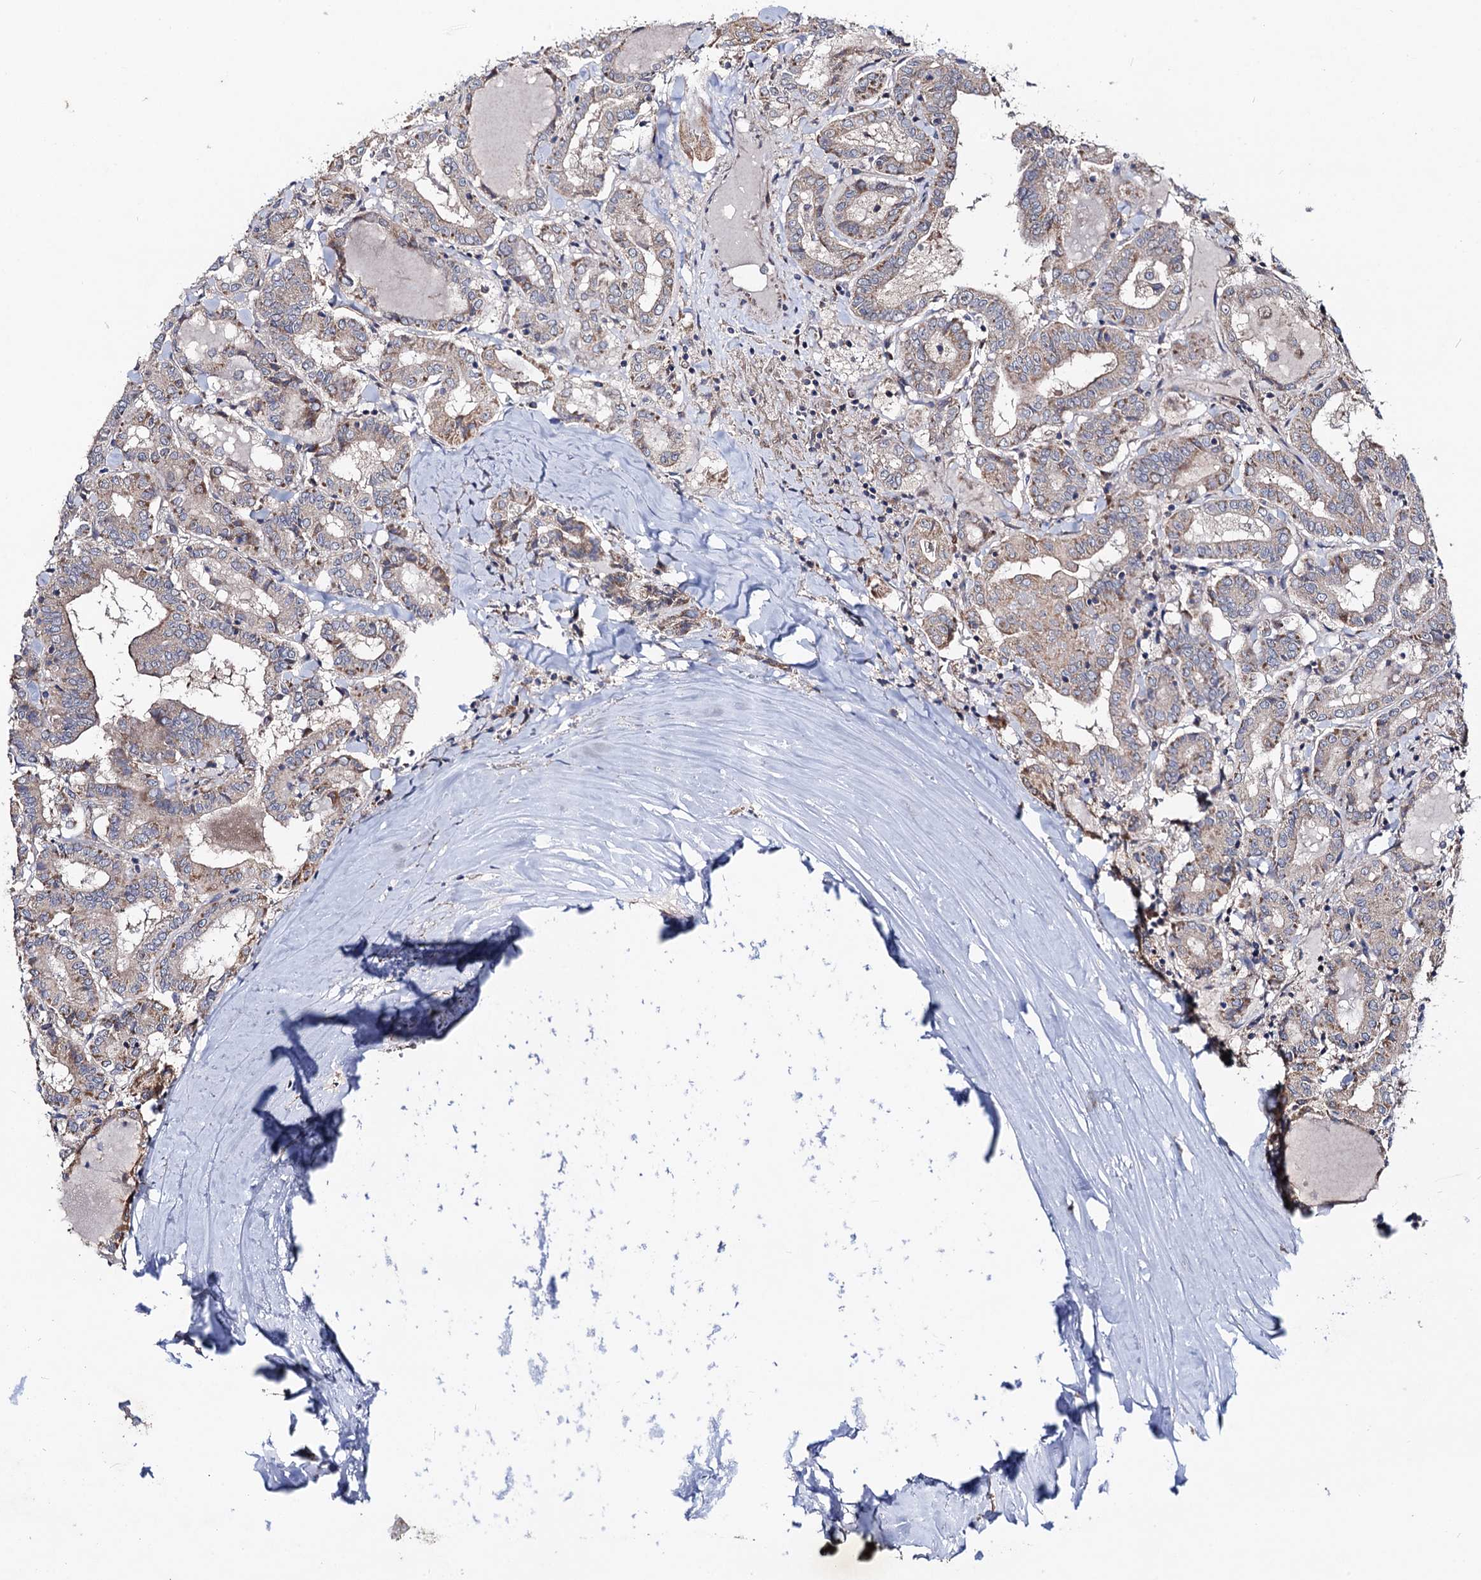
{"staining": {"intensity": "weak", "quantity": "<25%", "location": "cytoplasmic/membranous"}, "tissue": "thyroid cancer", "cell_type": "Tumor cells", "image_type": "cancer", "snomed": [{"axis": "morphology", "description": "Papillary adenocarcinoma, NOS"}, {"axis": "topography", "description": "Thyroid gland"}], "caption": "Tumor cells show no significant protein staining in papillary adenocarcinoma (thyroid).", "gene": "DYDC1", "patient": {"sex": "female", "age": 72}}